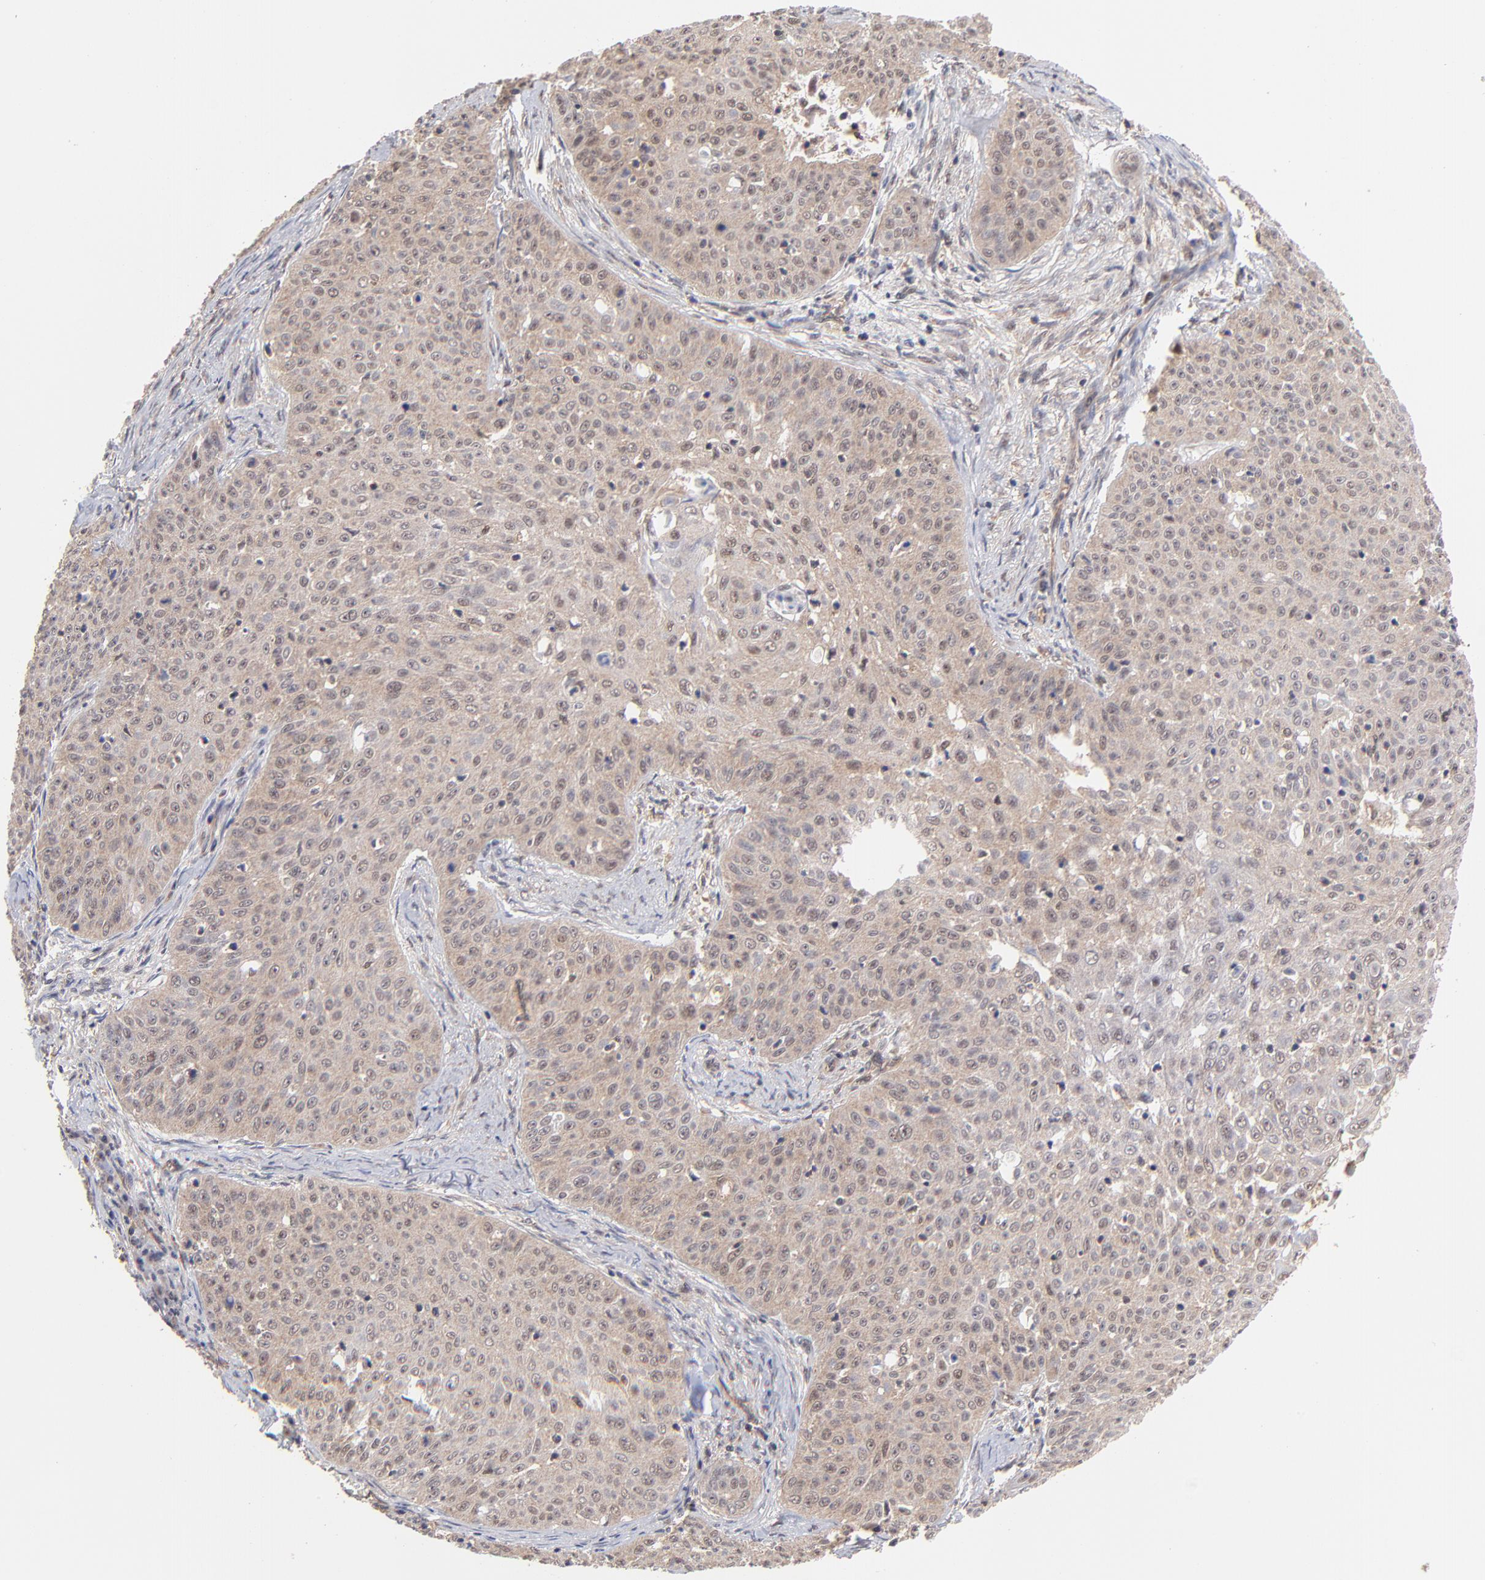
{"staining": {"intensity": "weak", "quantity": "<25%", "location": "cytoplasmic/membranous,nuclear"}, "tissue": "skin cancer", "cell_type": "Tumor cells", "image_type": "cancer", "snomed": [{"axis": "morphology", "description": "Squamous cell carcinoma, NOS"}, {"axis": "topography", "description": "Skin"}], "caption": "Squamous cell carcinoma (skin) was stained to show a protein in brown. There is no significant expression in tumor cells. Brightfield microscopy of IHC stained with DAB (brown) and hematoxylin (blue), captured at high magnification.", "gene": "PSMC4", "patient": {"sex": "male", "age": 82}}